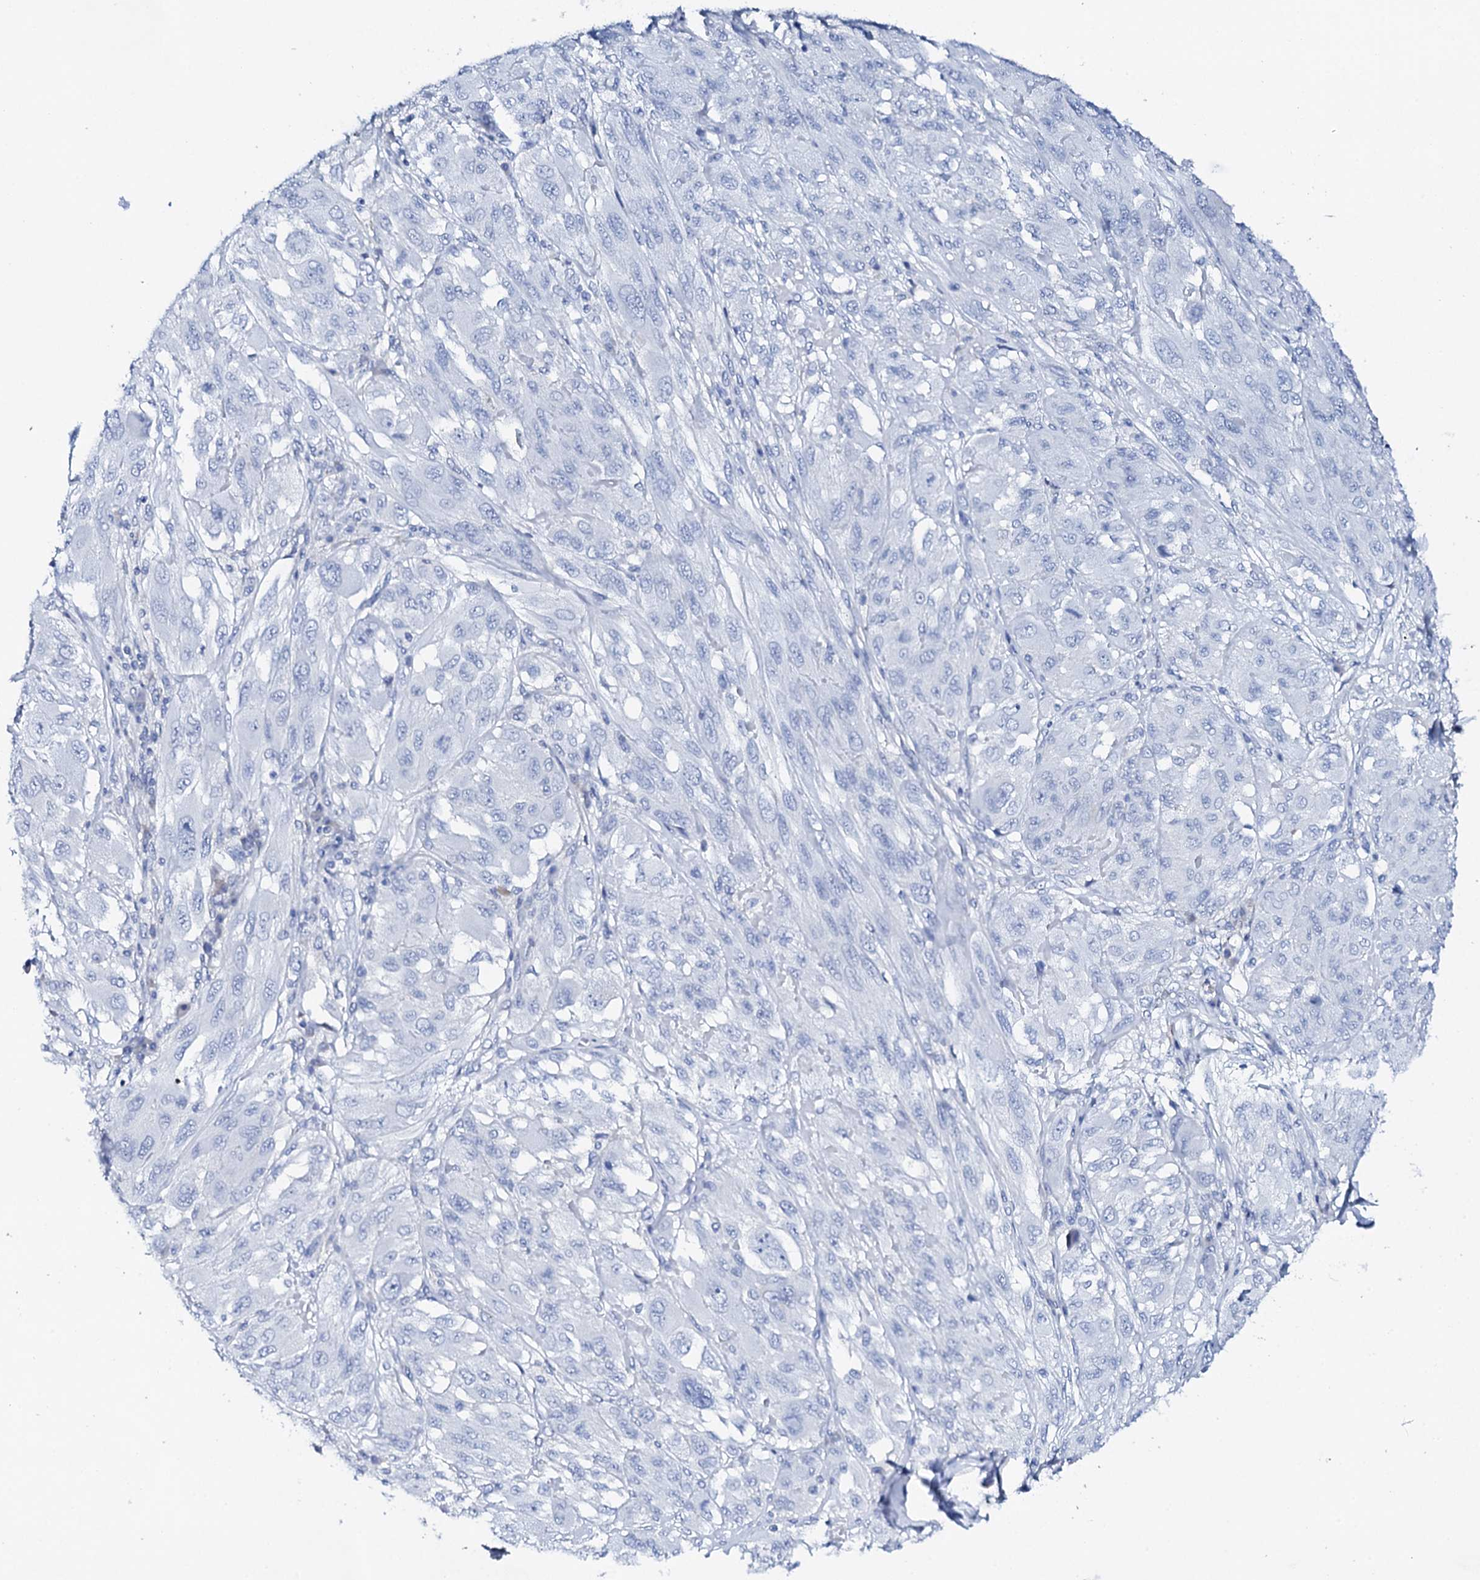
{"staining": {"intensity": "negative", "quantity": "none", "location": "none"}, "tissue": "melanoma", "cell_type": "Tumor cells", "image_type": "cancer", "snomed": [{"axis": "morphology", "description": "Malignant melanoma, NOS"}, {"axis": "topography", "description": "Skin"}], "caption": "A histopathology image of human melanoma is negative for staining in tumor cells.", "gene": "FBXL16", "patient": {"sex": "female", "age": 91}}